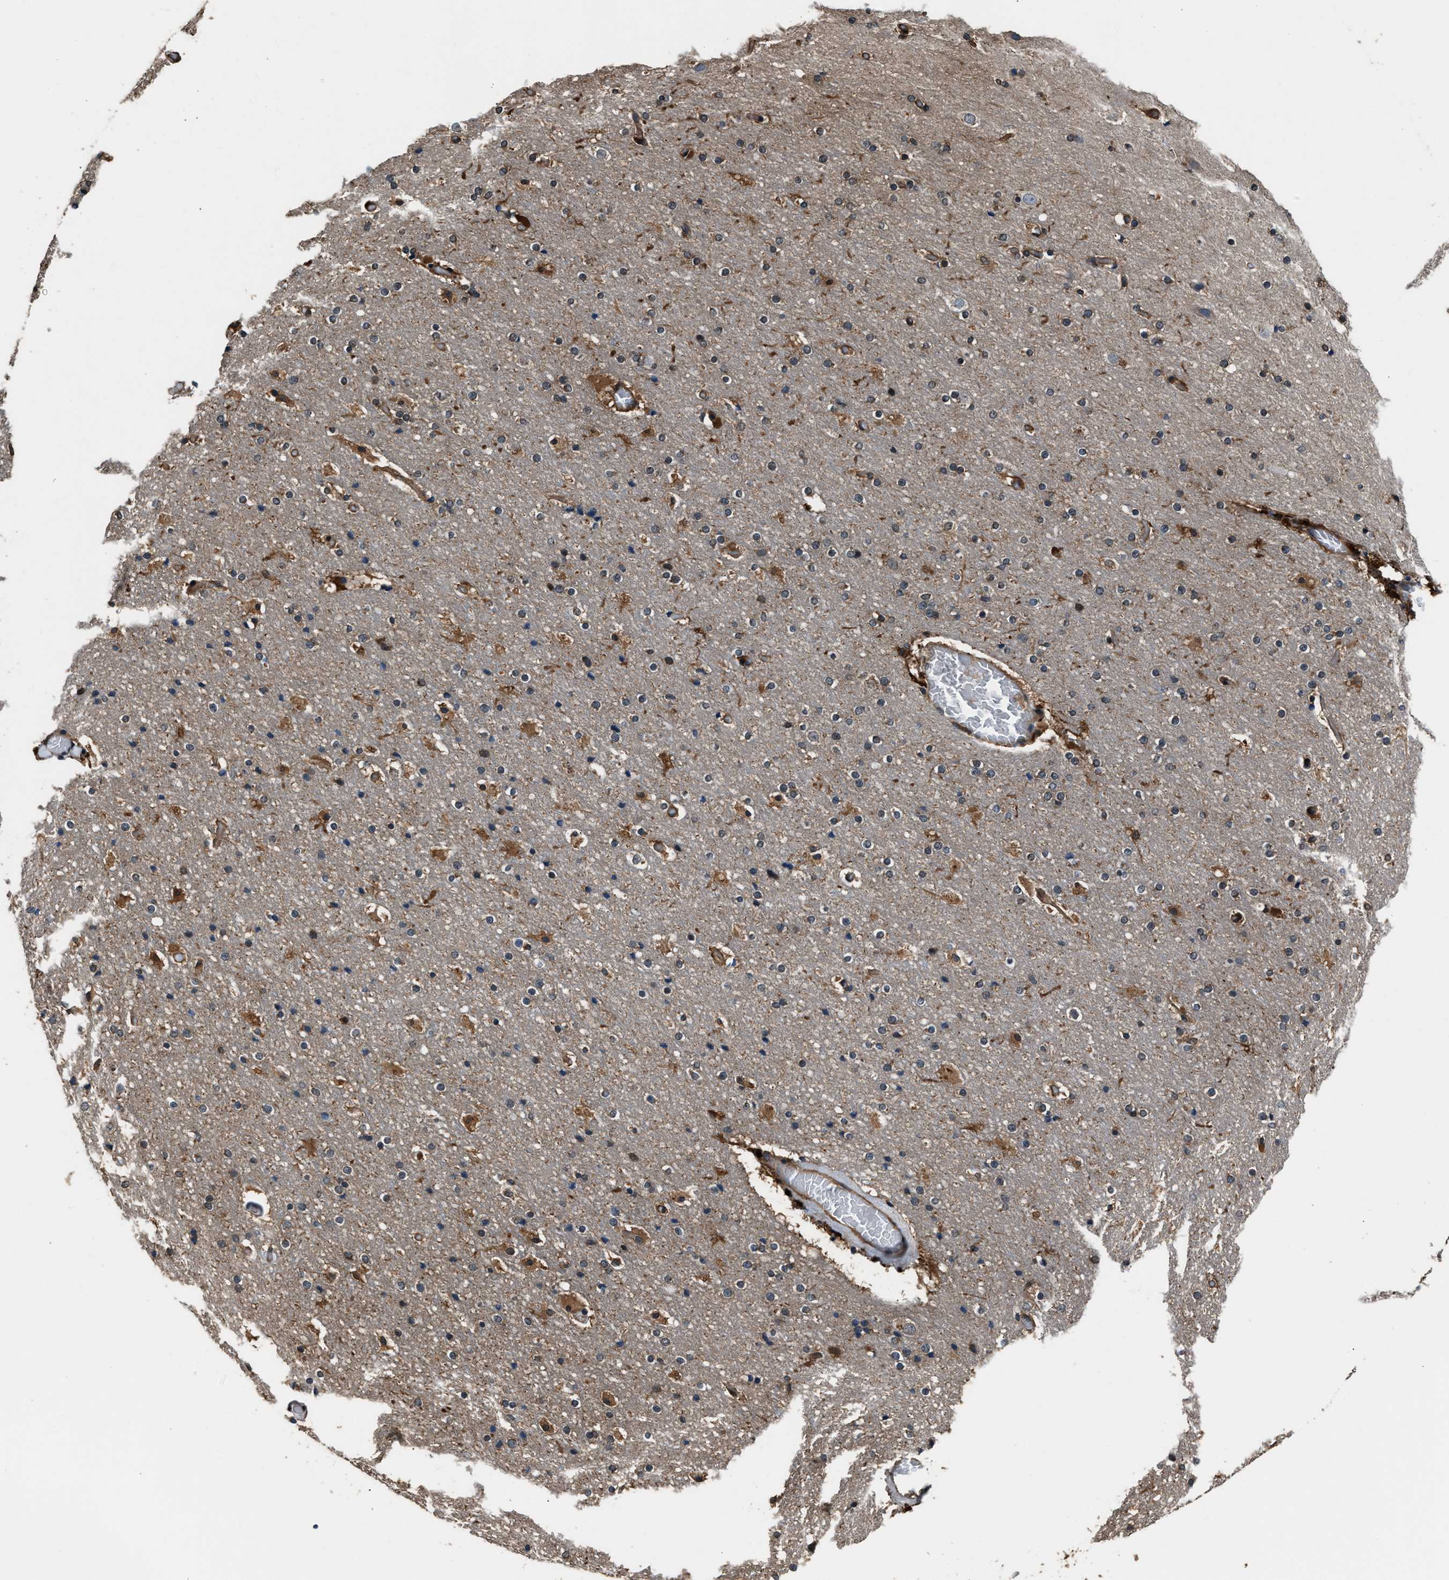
{"staining": {"intensity": "moderate", "quantity": ">75%", "location": "cytoplasmic/membranous"}, "tissue": "cerebral cortex", "cell_type": "Endothelial cells", "image_type": "normal", "snomed": [{"axis": "morphology", "description": "Normal tissue, NOS"}, {"axis": "topography", "description": "Cerebral cortex"}], "caption": "Cerebral cortex stained for a protein (brown) reveals moderate cytoplasmic/membranous positive positivity in approximately >75% of endothelial cells.", "gene": "GSTP1", "patient": {"sex": "male", "age": 57}}